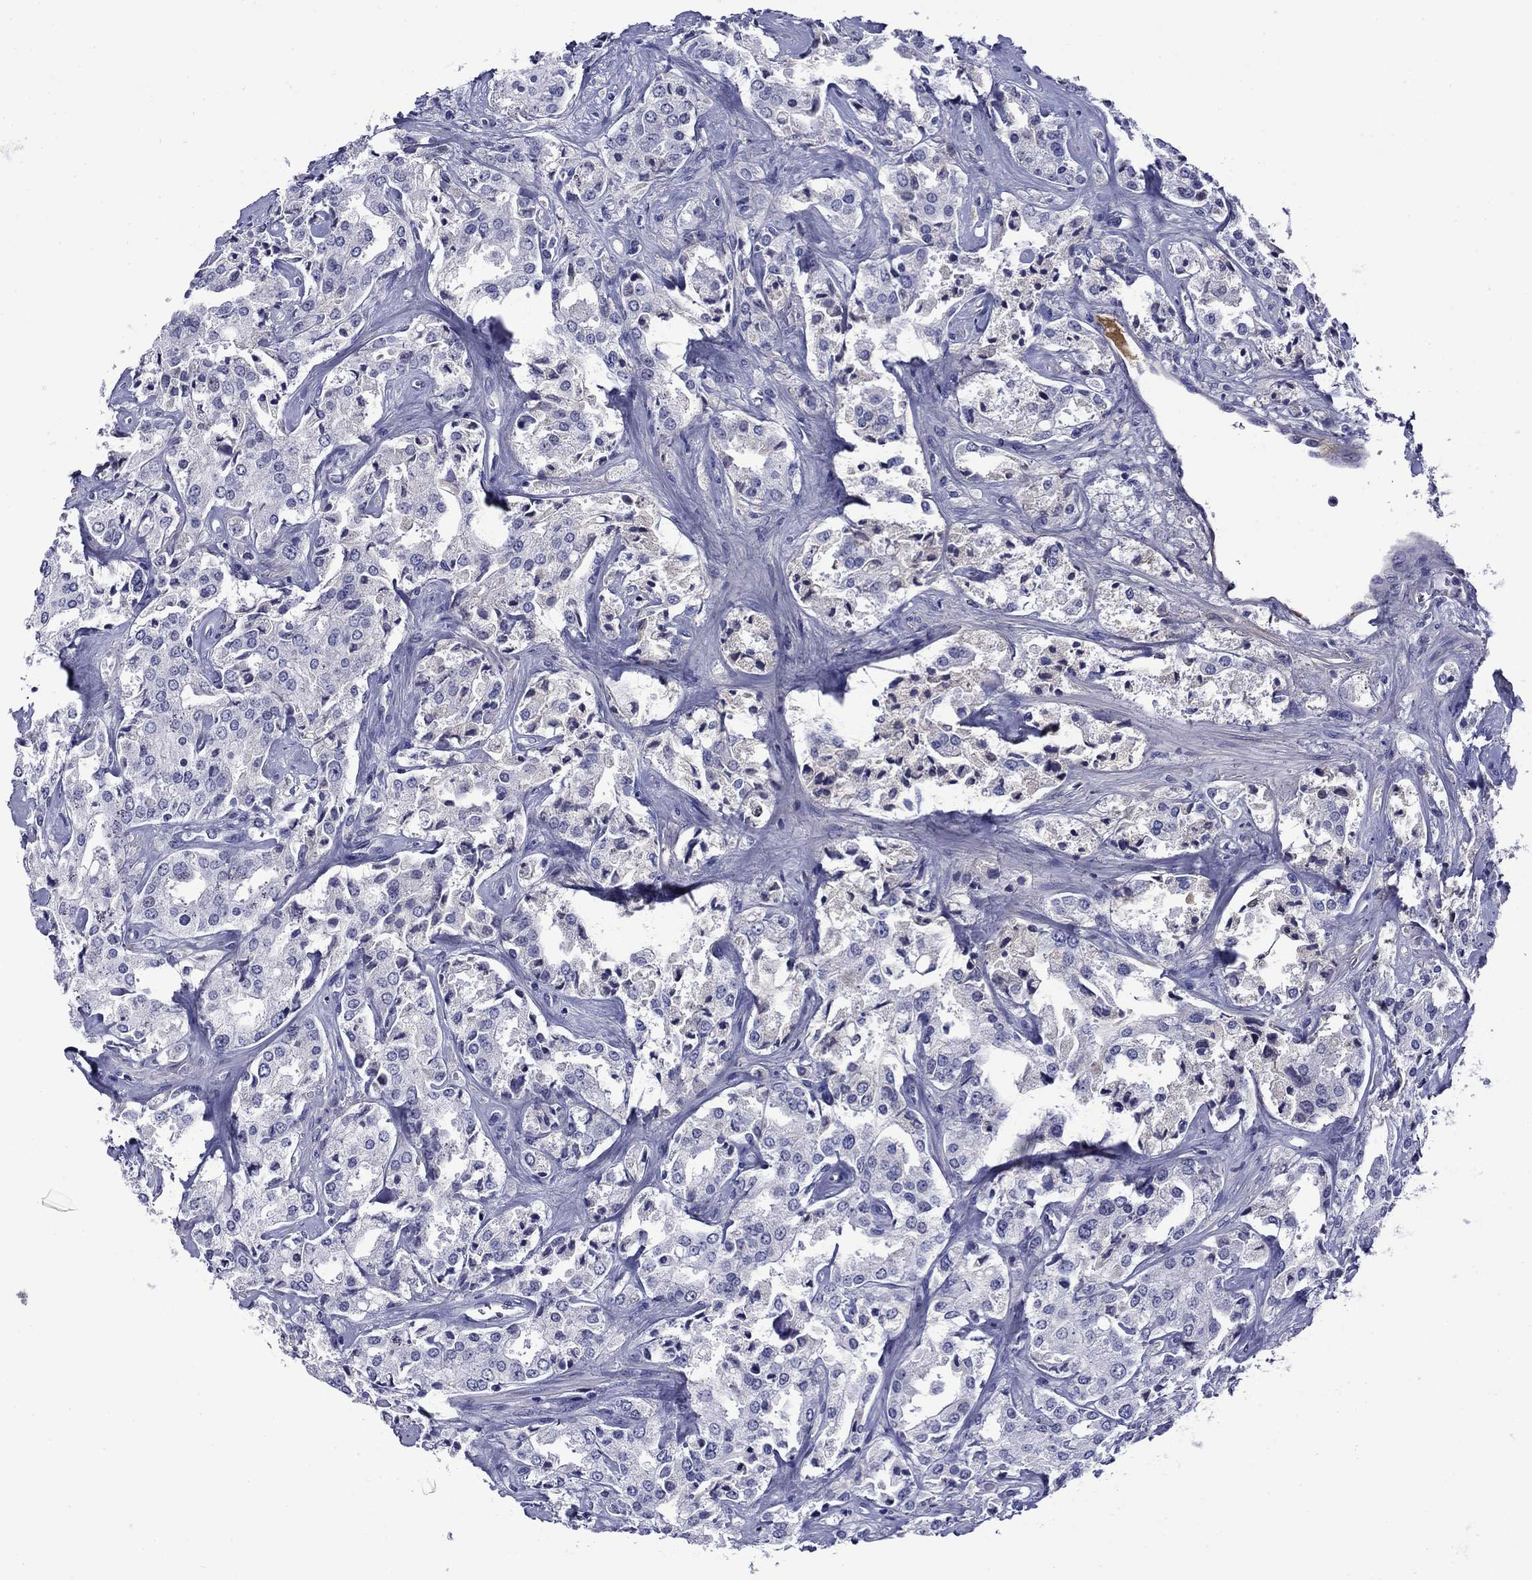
{"staining": {"intensity": "negative", "quantity": "none", "location": "none"}, "tissue": "prostate cancer", "cell_type": "Tumor cells", "image_type": "cancer", "snomed": [{"axis": "morphology", "description": "Adenocarcinoma, NOS"}, {"axis": "topography", "description": "Prostate"}], "caption": "Immunohistochemistry photomicrograph of neoplastic tissue: prostate cancer (adenocarcinoma) stained with DAB (3,3'-diaminobenzidine) reveals no significant protein expression in tumor cells.", "gene": "APOA2", "patient": {"sex": "male", "age": 66}}